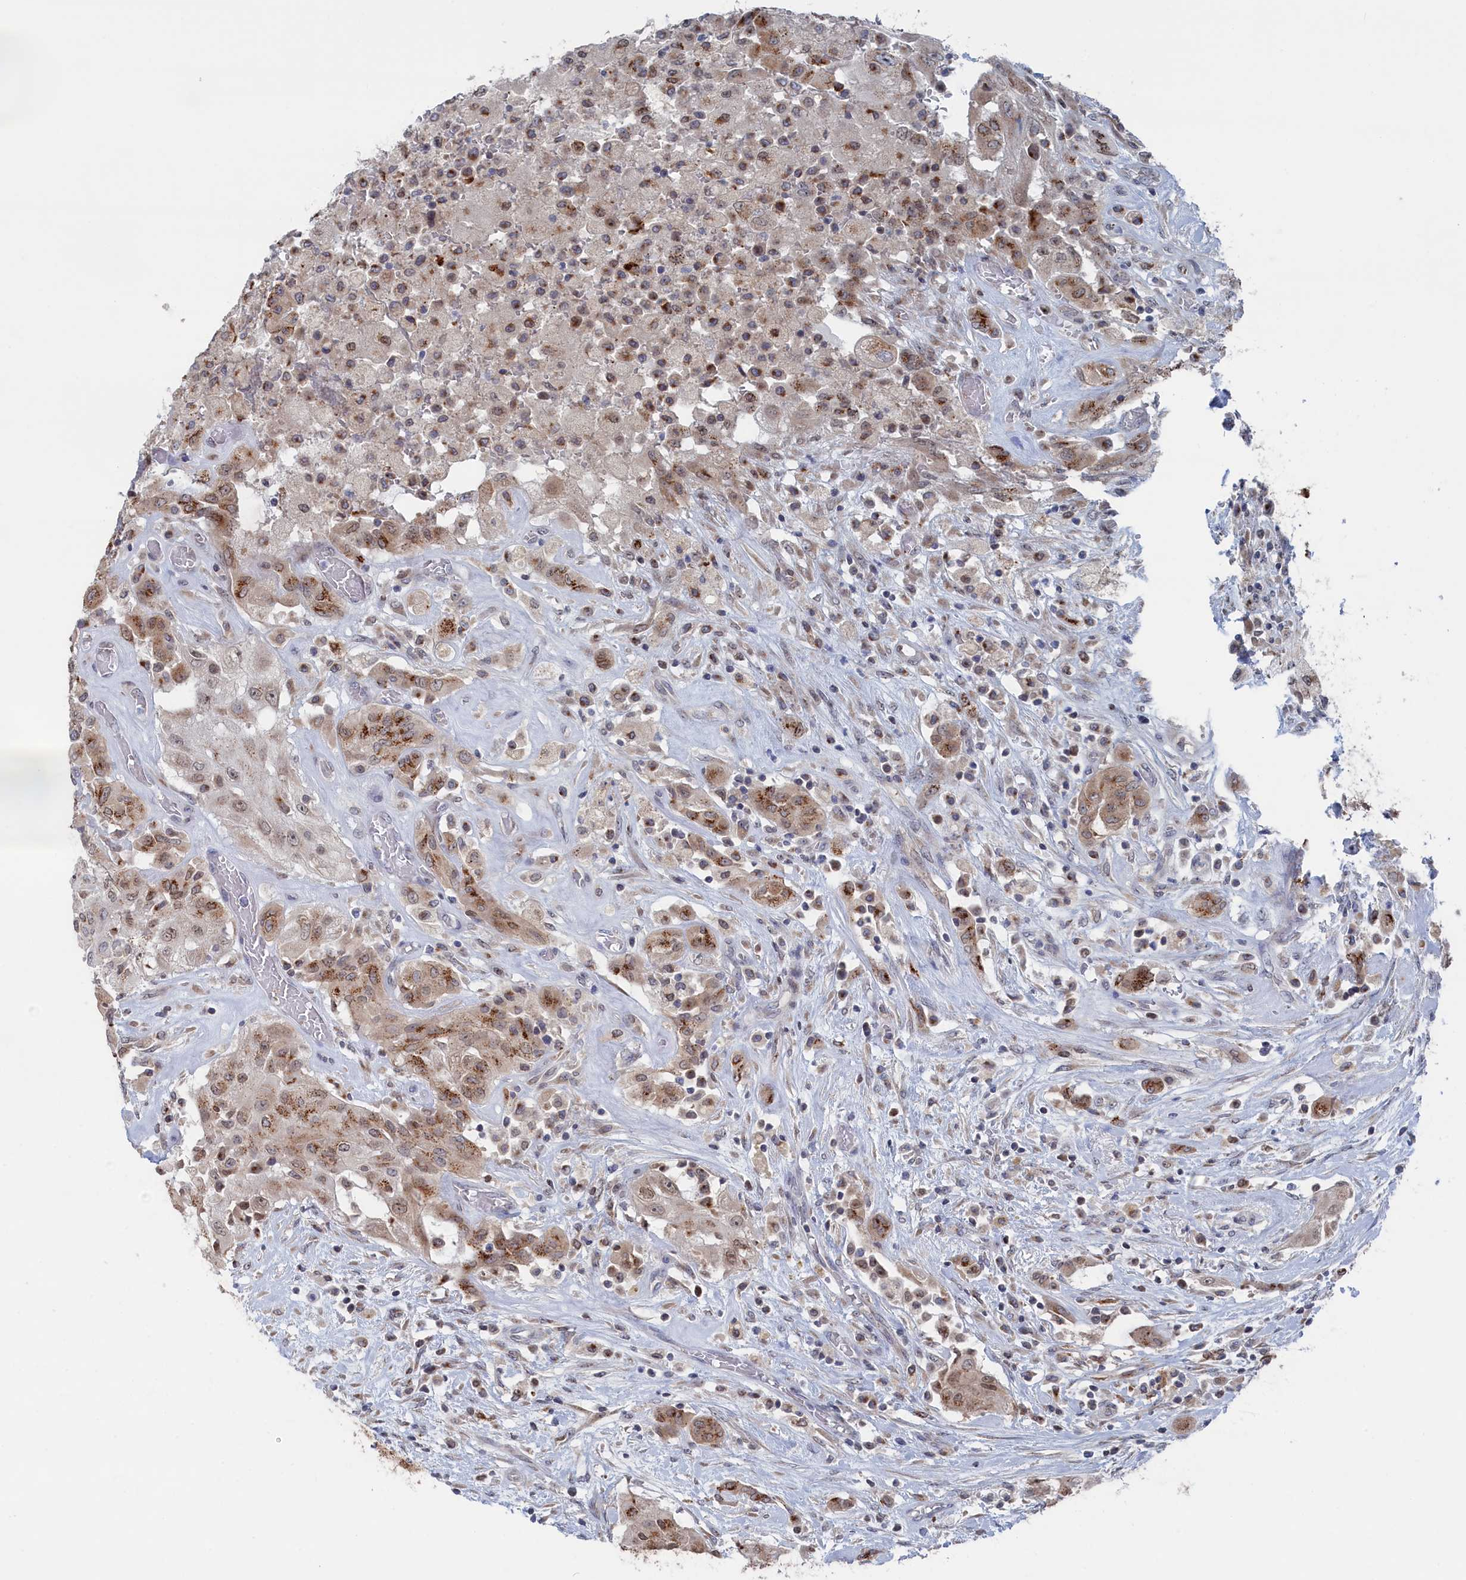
{"staining": {"intensity": "moderate", "quantity": "25%-75%", "location": "cytoplasmic/membranous"}, "tissue": "thyroid cancer", "cell_type": "Tumor cells", "image_type": "cancer", "snomed": [{"axis": "morphology", "description": "Papillary adenocarcinoma, NOS"}, {"axis": "topography", "description": "Thyroid gland"}], "caption": "Protein staining of thyroid papillary adenocarcinoma tissue displays moderate cytoplasmic/membranous positivity in approximately 25%-75% of tumor cells.", "gene": "IRX1", "patient": {"sex": "female", "age": 59}}